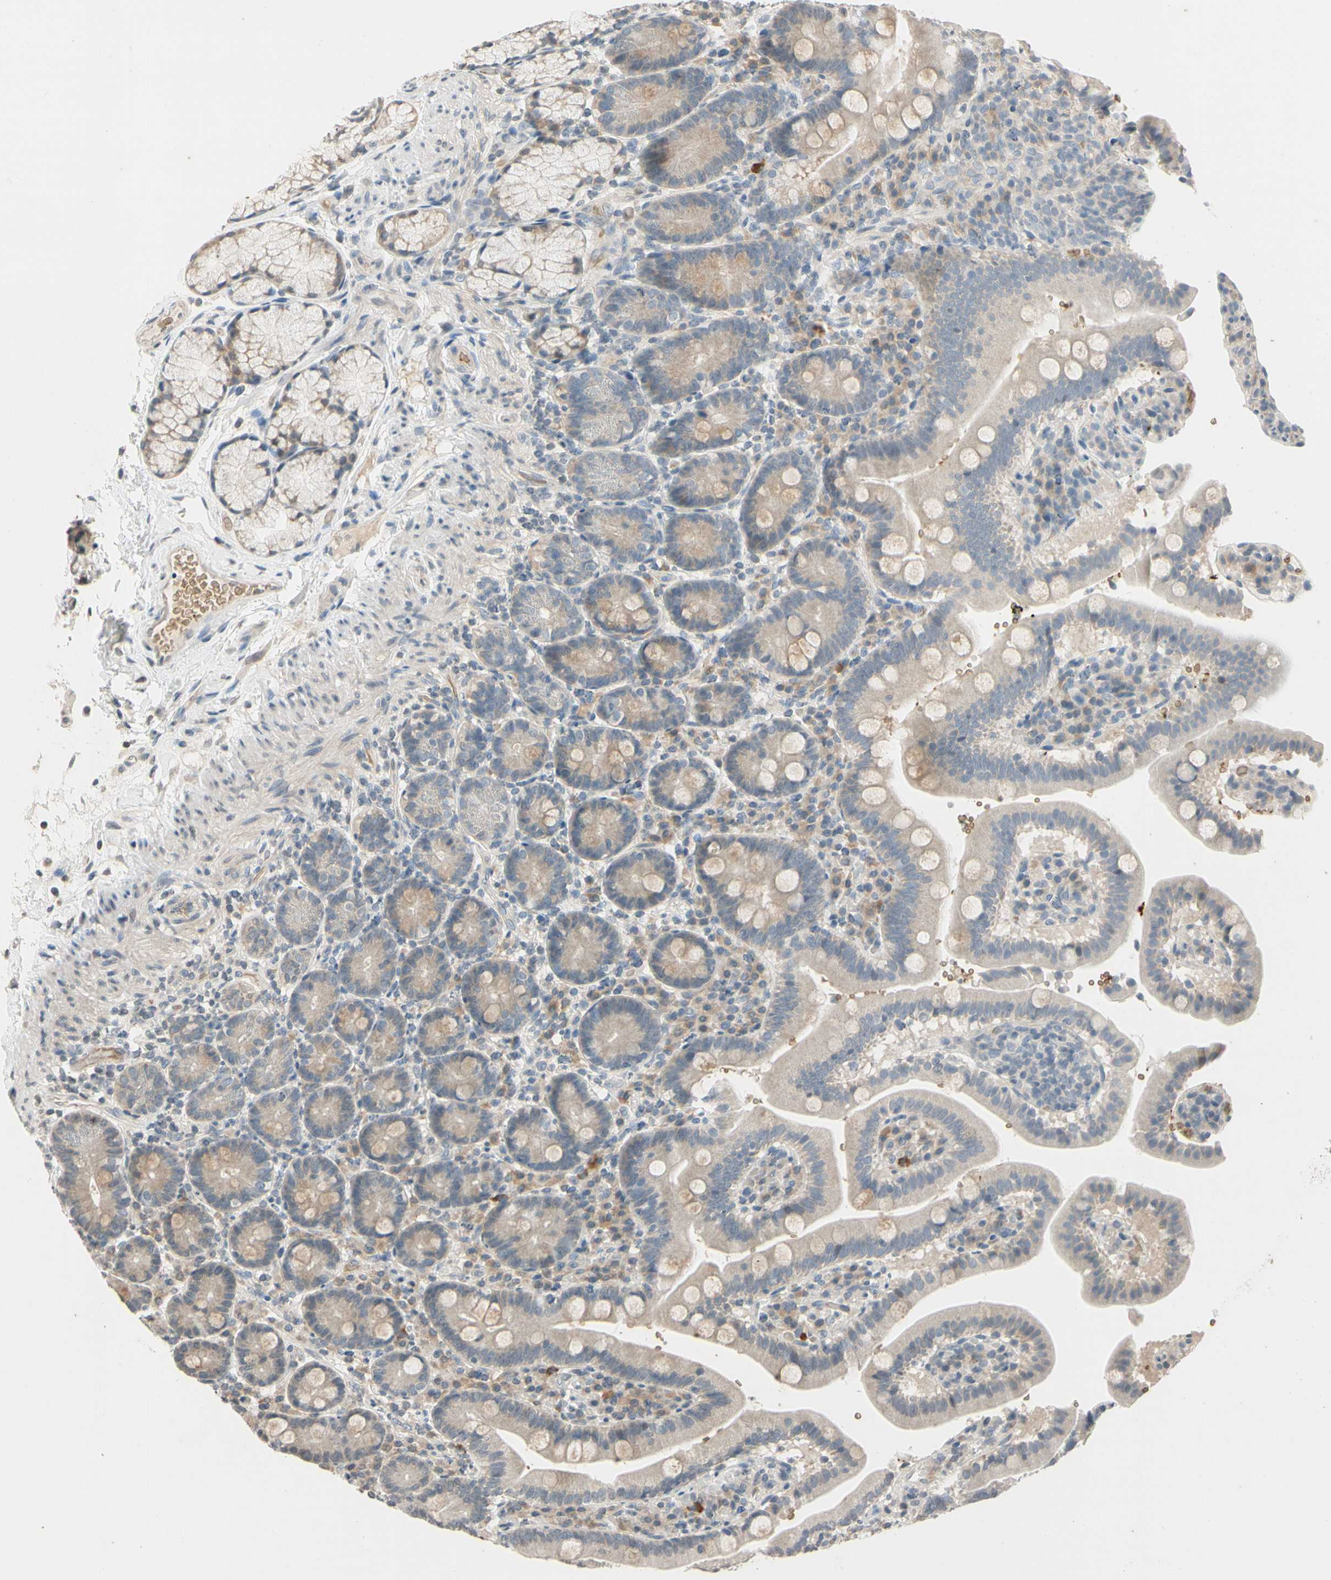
{"staining": {"intensity": "weak", "quantity": "25%-75%", "location": "cytoplasmic/membranous"}, "tissue": "duodenum", "cell_type": "Glandular cells", "image_type": "normal", "snomed": [{"axis": "morphology", "description": "Normal tissue, NOS"}, {"axis": "topography", "description": "Small intestine, NOS"}], "caption": "Brown immunohistochemical staining in benign human duodenum reveals weak cytoplasmic/membranous staining in about 25%-75% of glandular cells.", "gene": "GYPC", "patient": {"sex": "female", "age": 71}}